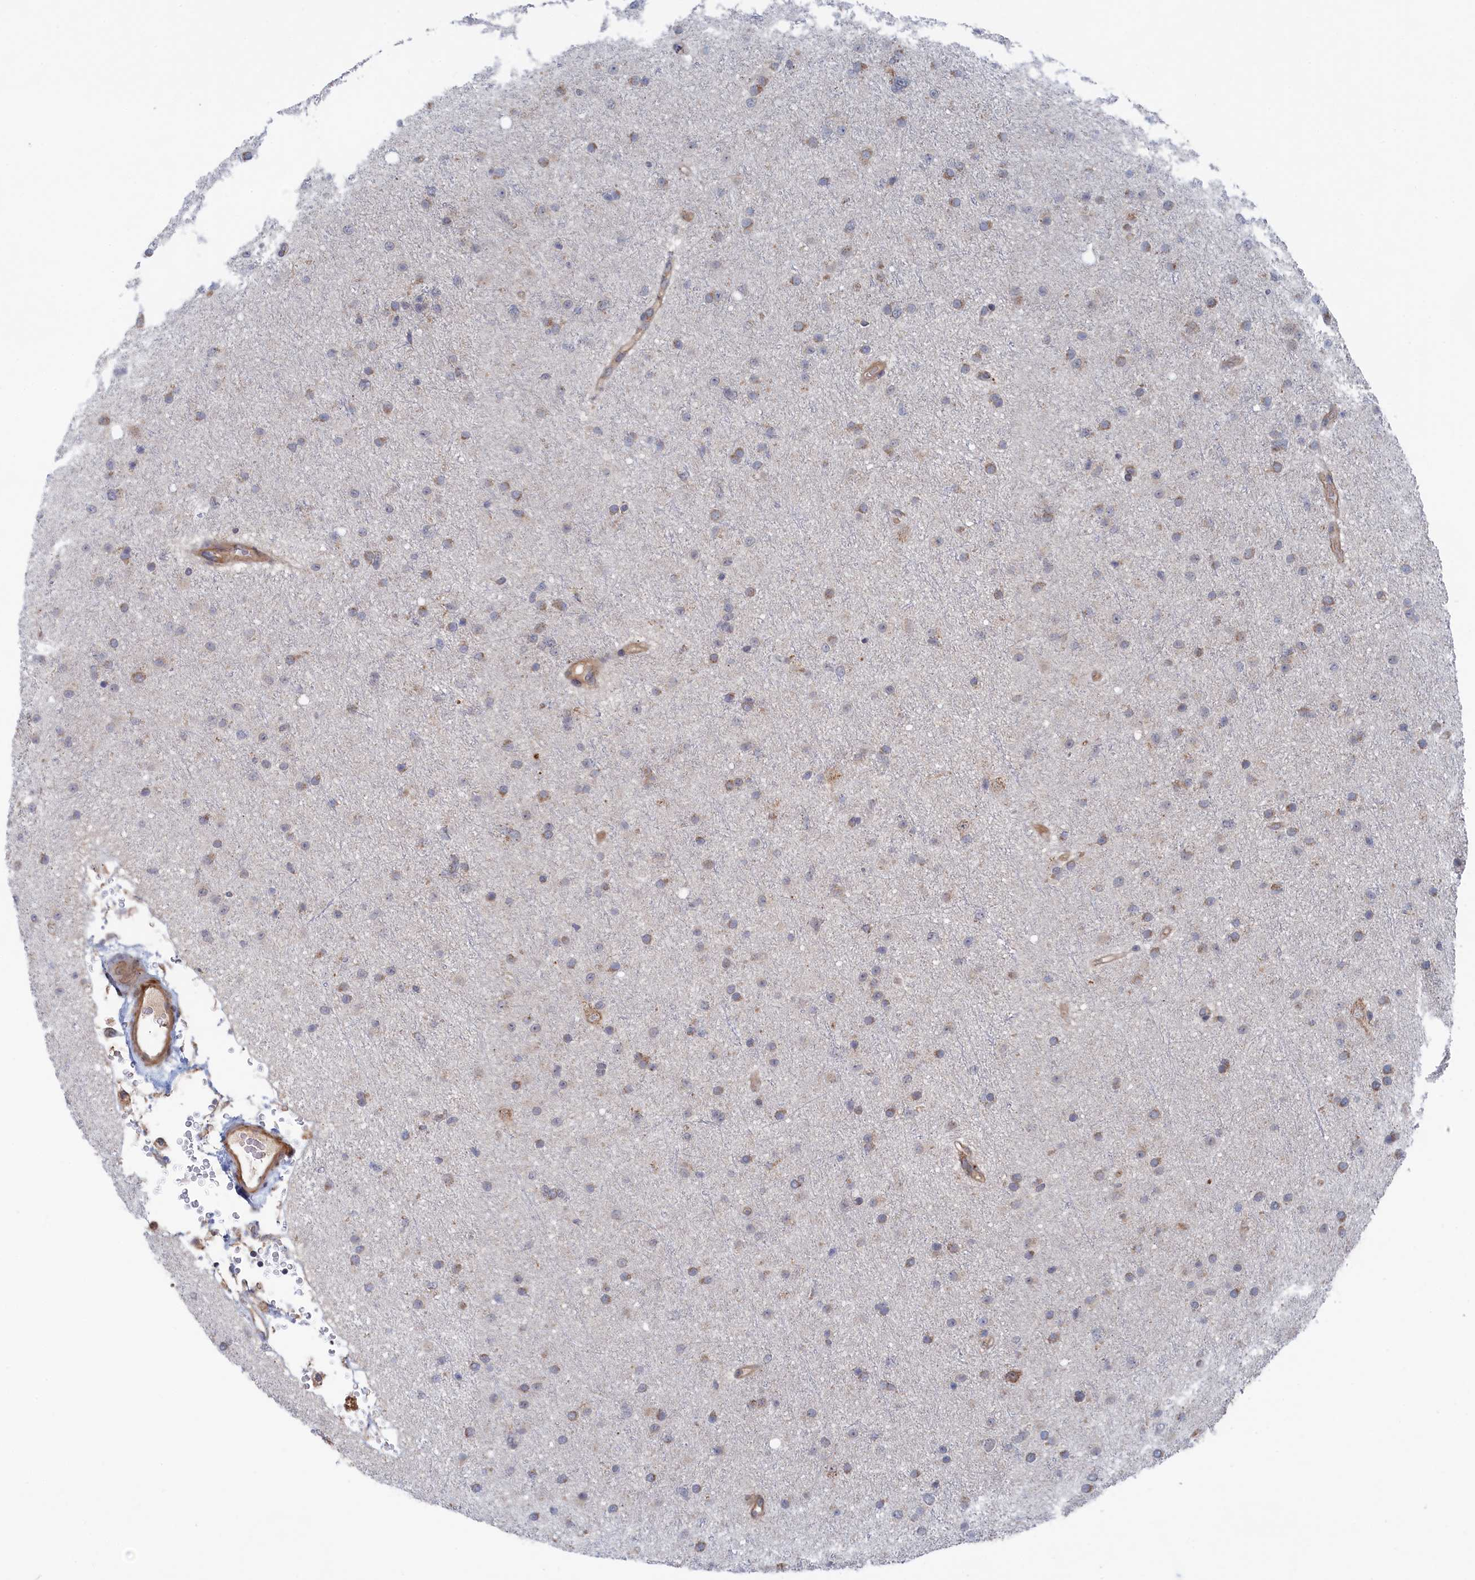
{"staining": {"intensity": "weak", "quantity": "25%-75%", "location": "cytoplasmic/membranous"}, "tissue": "glioma", "cell_type": "Tumor cells", "image_type": "cancer", "snomed": [{"axis": "morphology", "description": "Glioma, malignant, Low grade"}, {"axis": "topography", "description": "Cerebral cortex"}], "caption": "DAB immunohistochemical staining of human malignant low-grade glioma reveals weak cytoplasmic/membranous protein positivity in approximately 25%-75% of tumor cells.", "gene": "FILIP1L", "patient": {"sex": "female", "age": 39}}